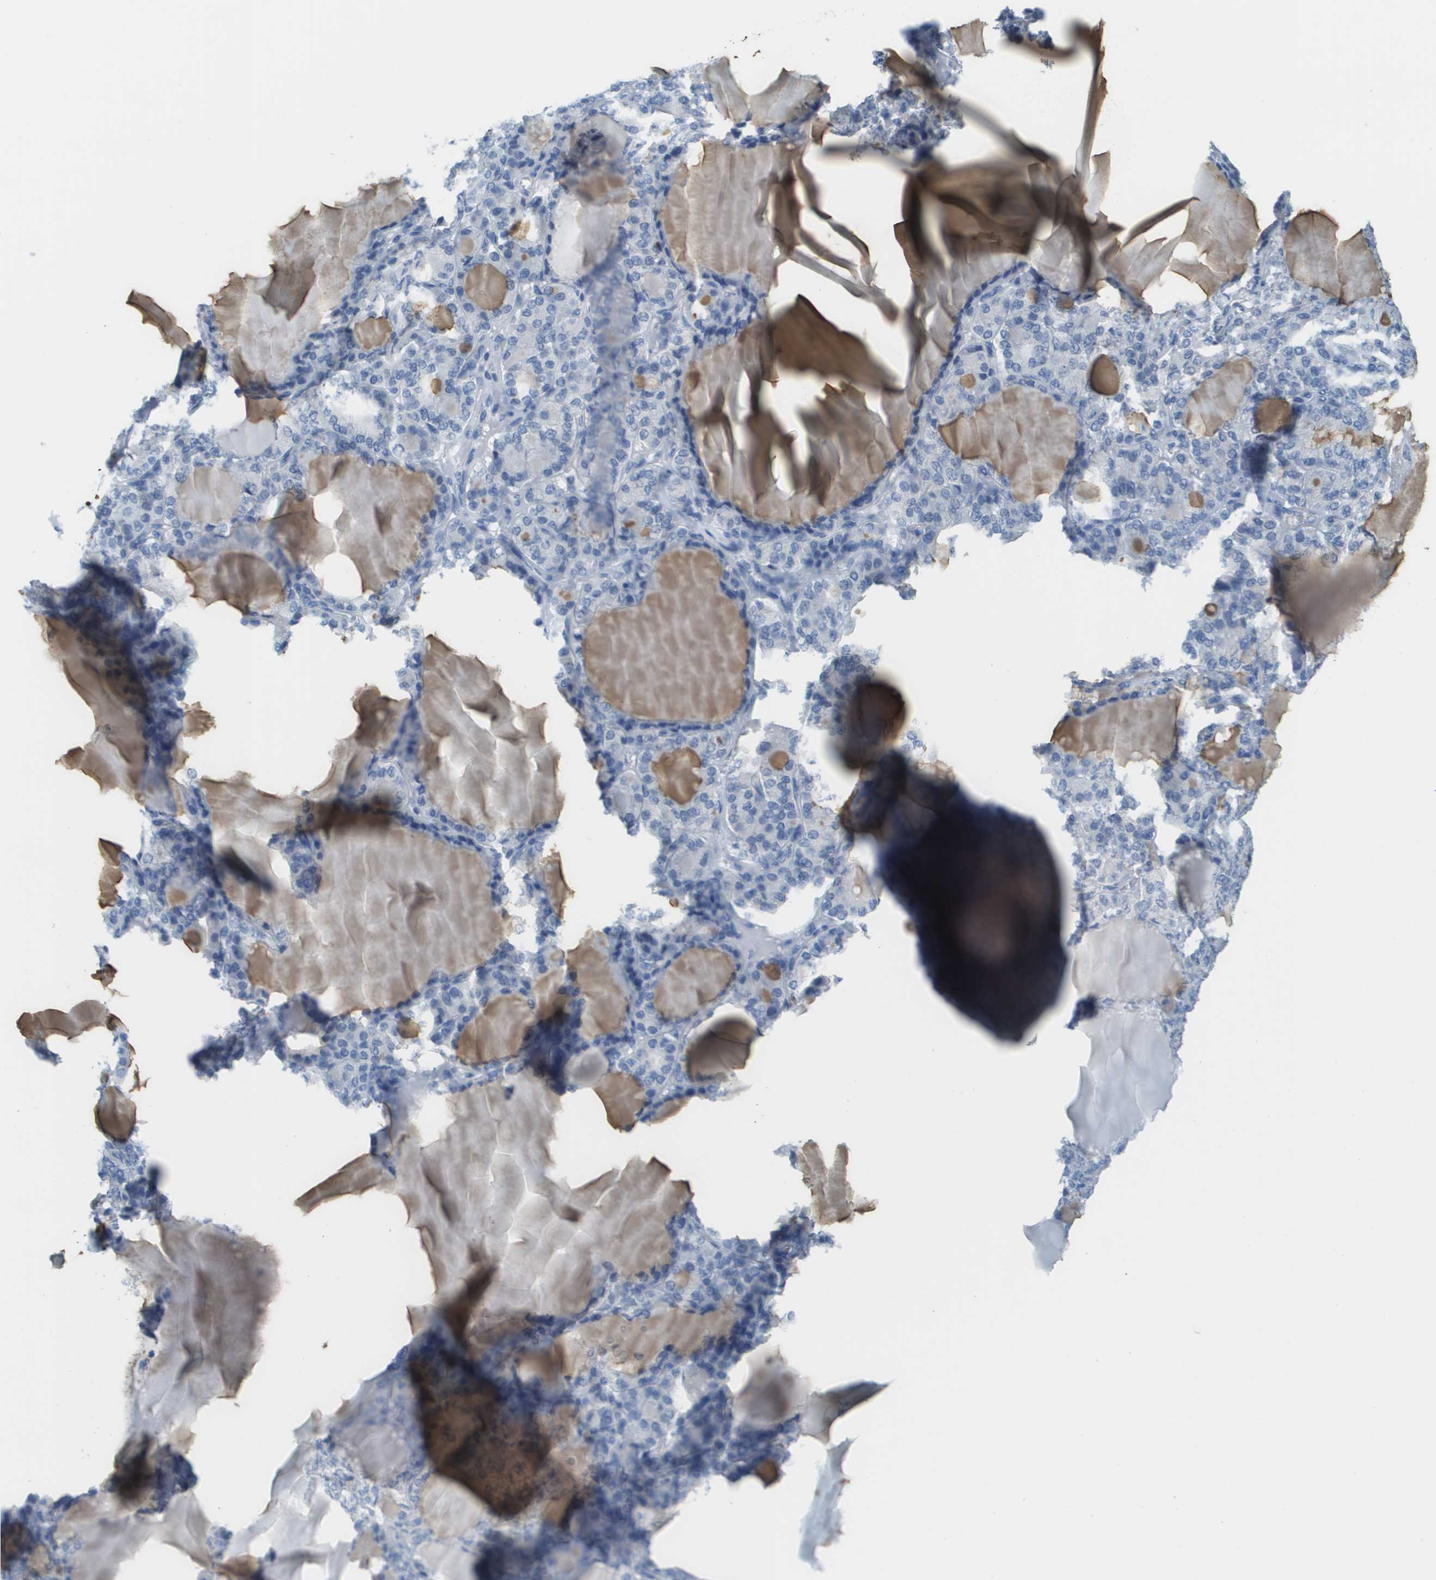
{"staining": {"intensity": "negative", "quantity": "none", "location": "none"}, "tissue": "thyroid gland", "cell_type": "Glandular cells", "image_type": "normal", "snomed": [{"axis": "morphology", "description": "Normal tissue, NOS"}, {"axis": "topography", "description": "Thyroid gland"}], "caption": "There is no significant positivity in glandular cells of thyroid gland. (DAB (3,3'-diaminobenzidine) immunohistochemistry with hematoxylin counter stain).", "gene": "PTGDR2", "patient": {"sex": "female", "age": 28}}